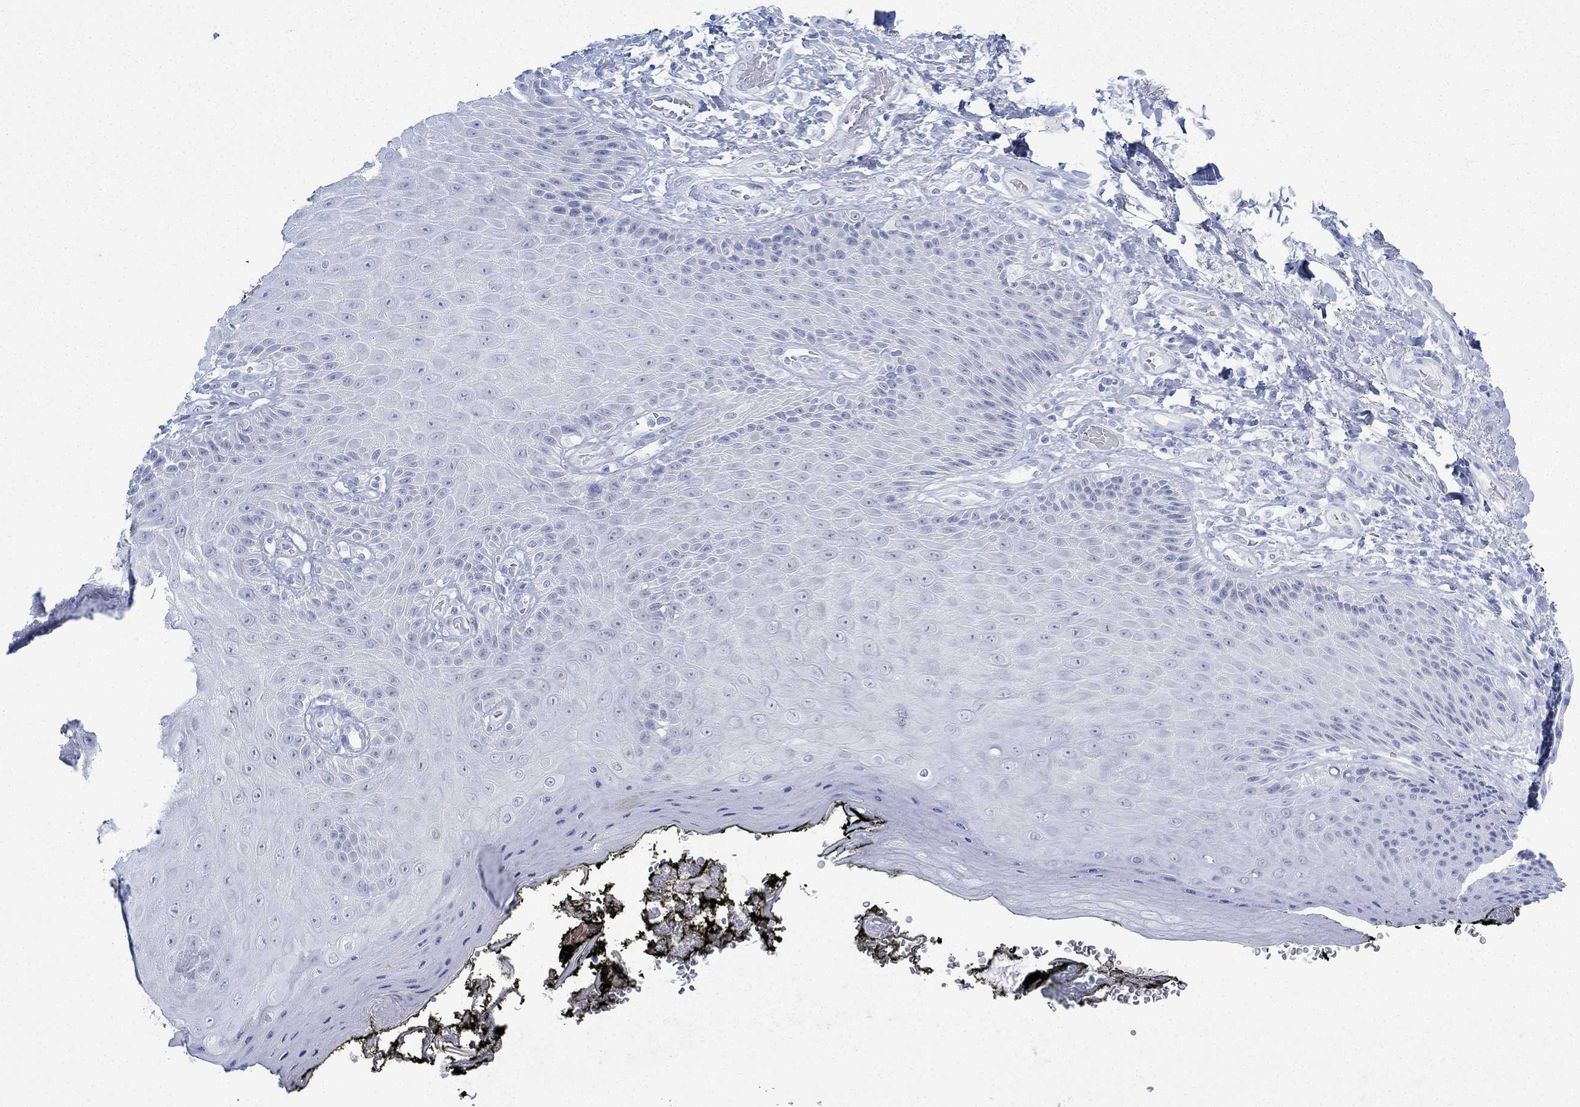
{"staining": {"intensity": "negative", "quantity": "none", "location": "none"}, "tissue": "skin", "cell_type": "Epidermal cells", "image_type": "normal", "snomed": [{"axis": "morphology", "description": "Normal tissue, NOS"}, {"axis": "topography", "description": "Anal"}, {"axis": "topography", "description": "Peripheral nerve tissue"}], "caption": "A histopathology image of skin stained for a protein displays no brown staining in epidermal cells. Brightfield microscopy of immunohistochemistry (IHC) stained with DAB (brown) and hematoxylin (blue), captured at high magnification.", "gene": "PAX9", "patient": {"sex": "male", "age": 53}}